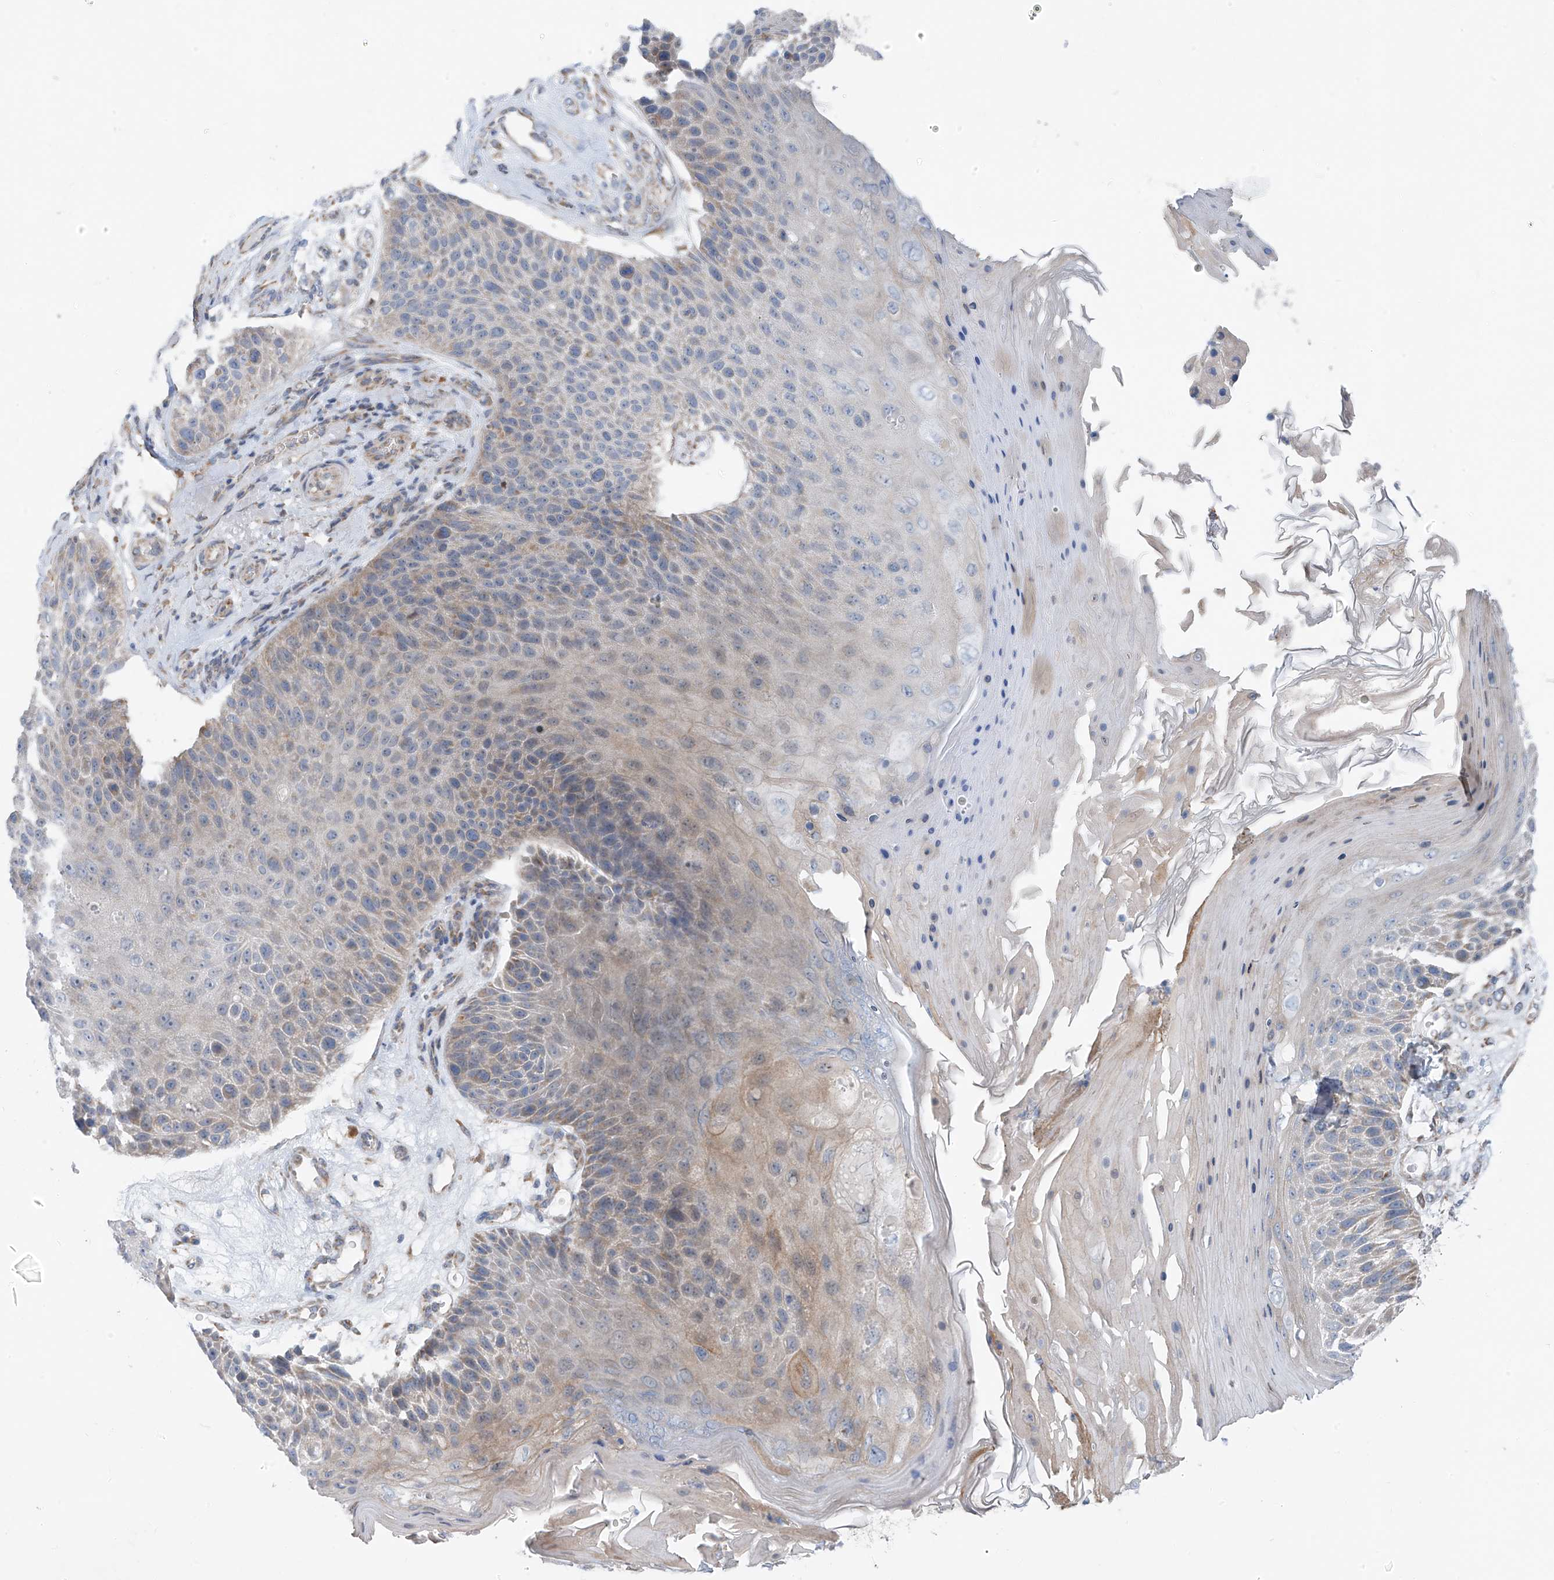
{"staining": {"intensity": "weak", "quantity": "<25%", "location": "cytoplasmic/membranous"}, "tissue": "skin cancer", "cell_type": "Tumor cells", "image_type": "cancer", "snomed": [{"axis": "morphology", "description": "Squamous cell carcinoma, NOS"}, {"axis": "topography", "description": "Skin"}], "caption": "Immunohistochemical staining of human skin squamous cell carcinoma displays no significant positivity in tumor cells. The staining is performed using DAB (3,3'-diaminobenzidine) brown chromogen with nuclei counter-stained in using hematoxylin.", "gene": "EOMES", "patient": {"sex": "female", "age": 88}}